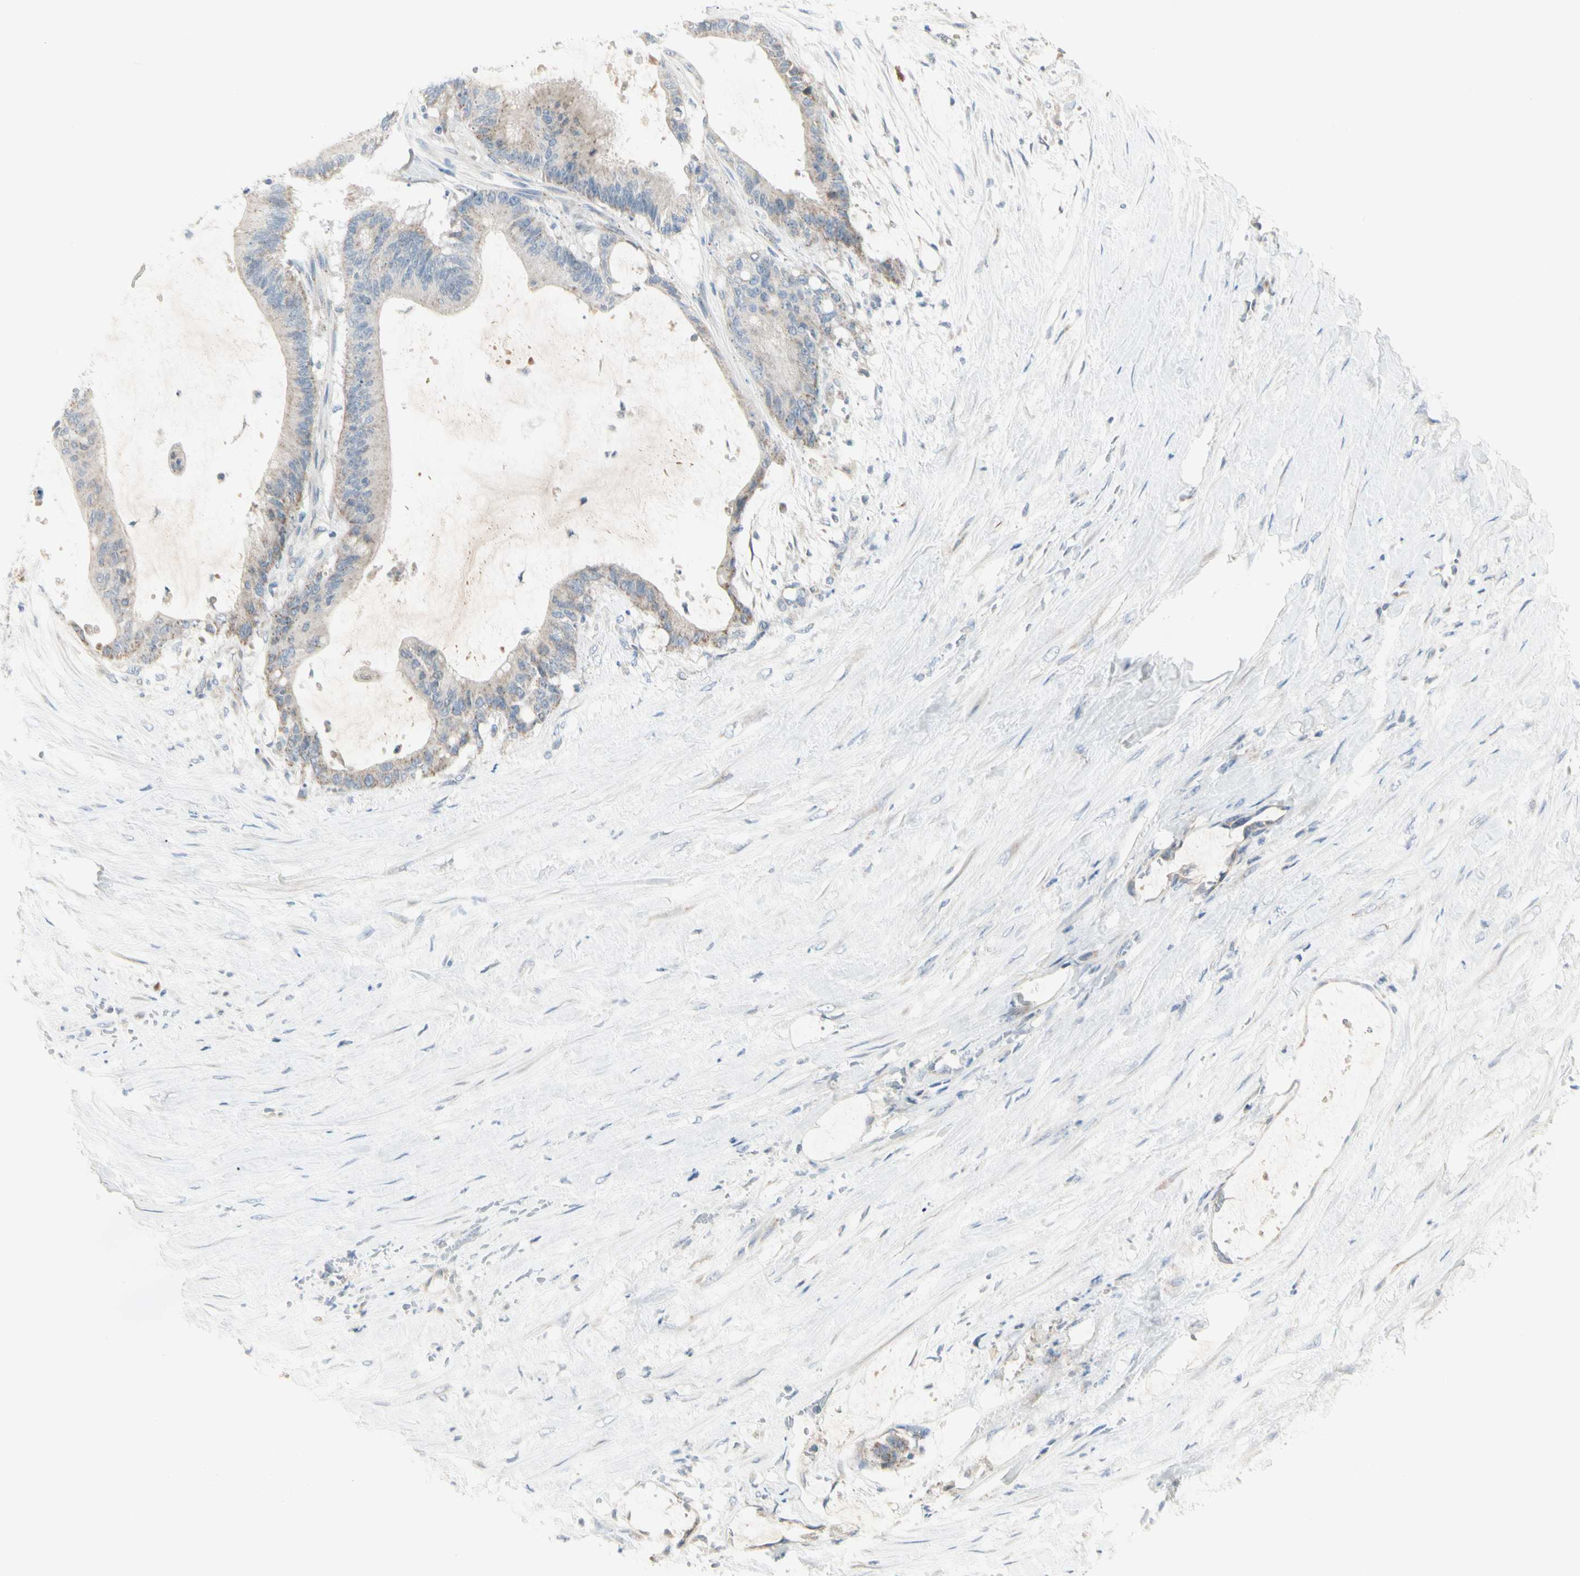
{"staining": {"intensity": "weak", "quantity": "25%-75%", "location": "cytoplasmic/membranous"}, "tissue": "liver cancer", "cell_type": "Tumor cells", "image_type": "cancer", "snomed": [{"axis": "morphology", "description": "Cholangiocarcinoma"}, {"axis": "topography", "description": "Liver"}], "caption": "A high-resolution photomicrograph shows IHC staining of cholangiocarcinoma (liver), which displays weak cytoplasmic/membranous expression in approximately 25%-75% of tumor cells. (DAB = brown stain, brightfield microscopy at high magnification).", "gene": "ALDH18A1", "patient": {"sex": "female", "age": 73}}